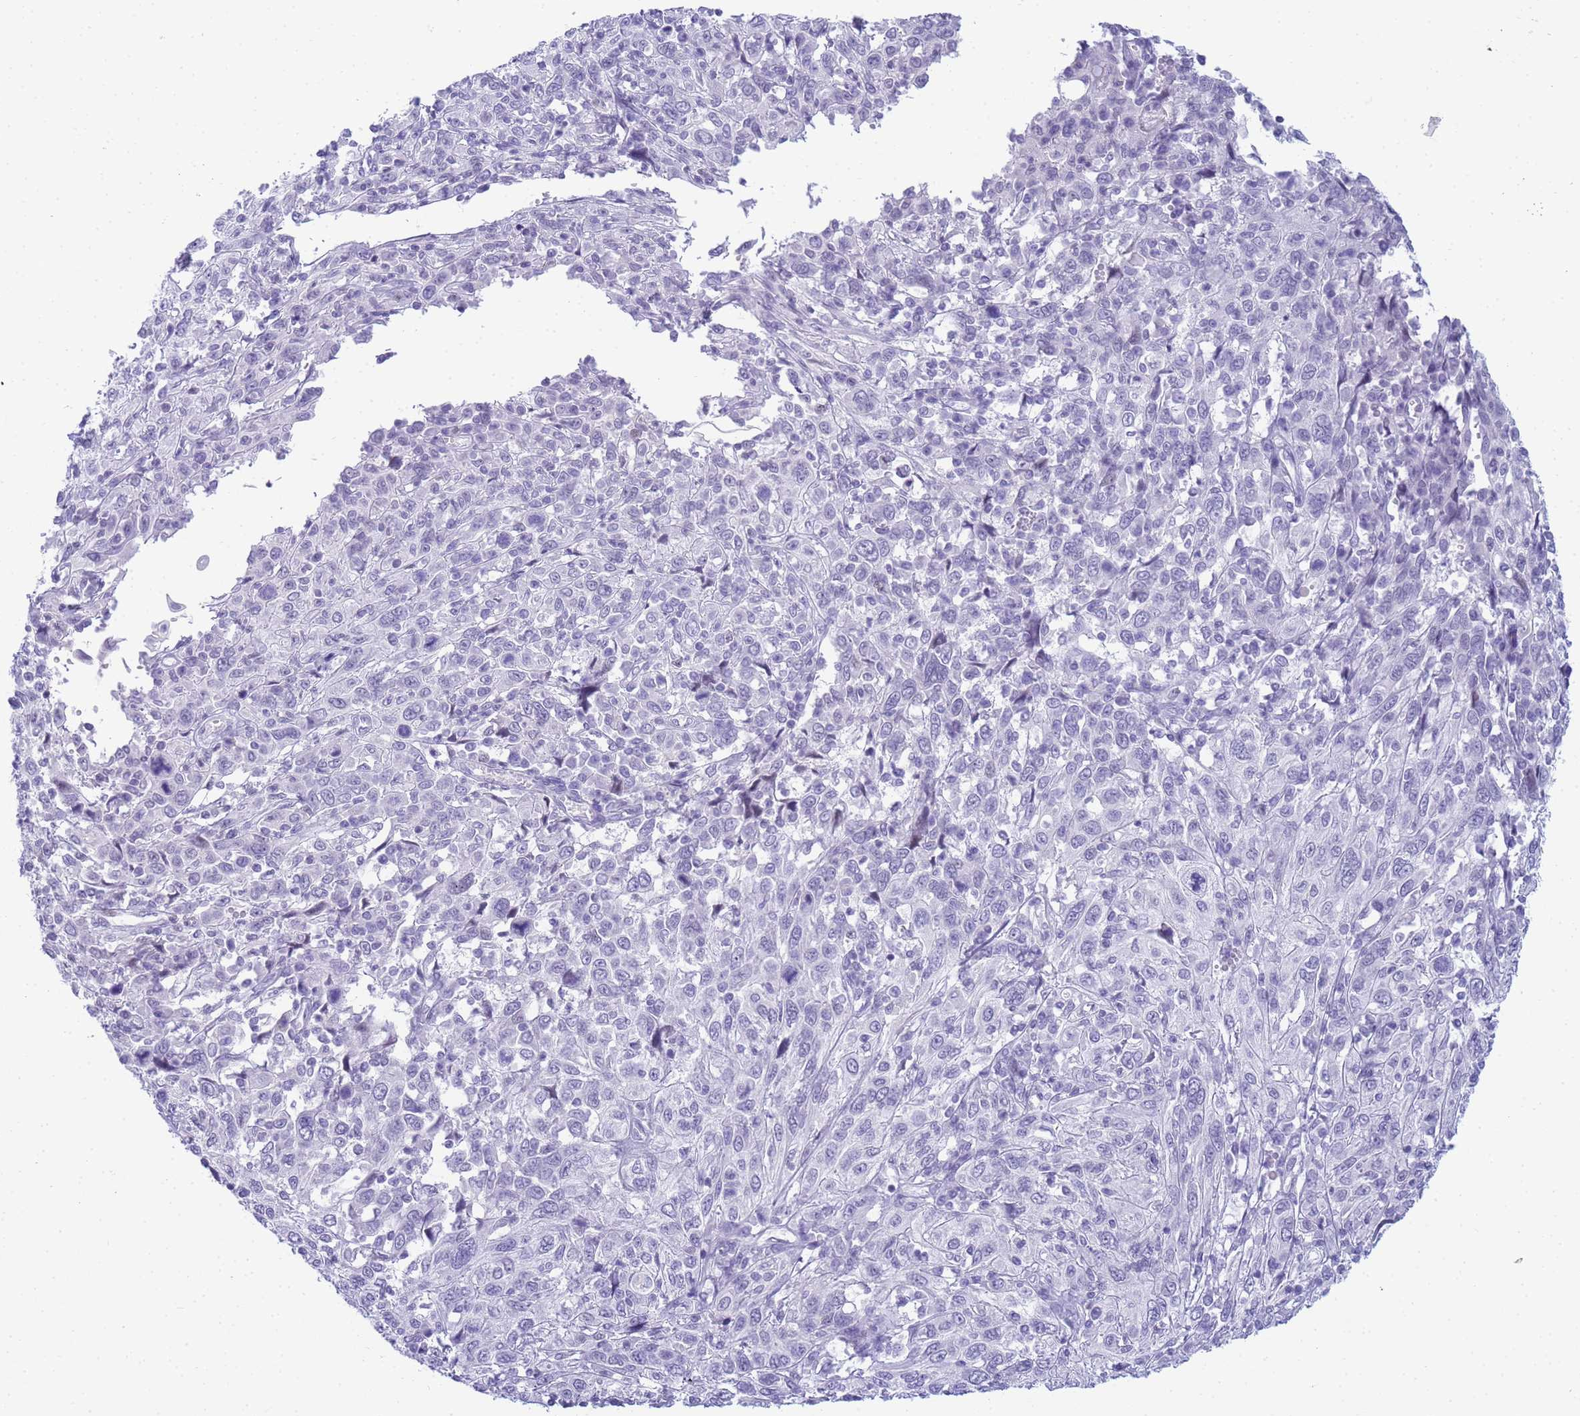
{"staining": {"intensity": "negative", "quantity": "none", "location": "none"}, "tissue": "cervical cancer", "cell_type": "Tumor cells", "image_type": "cancer", "snomed": [{"axis": "morphology", "description": "Squamous cell carcinoma, NOS"}, {"axis": "topography", "description": "Cervix"}], "caption": "IHC of squamous cell carcinoma (cervical) demonstrates no expression in tumor cells.", "gene": "SNX20", "patient": {"sex": "female", "age": 46}}